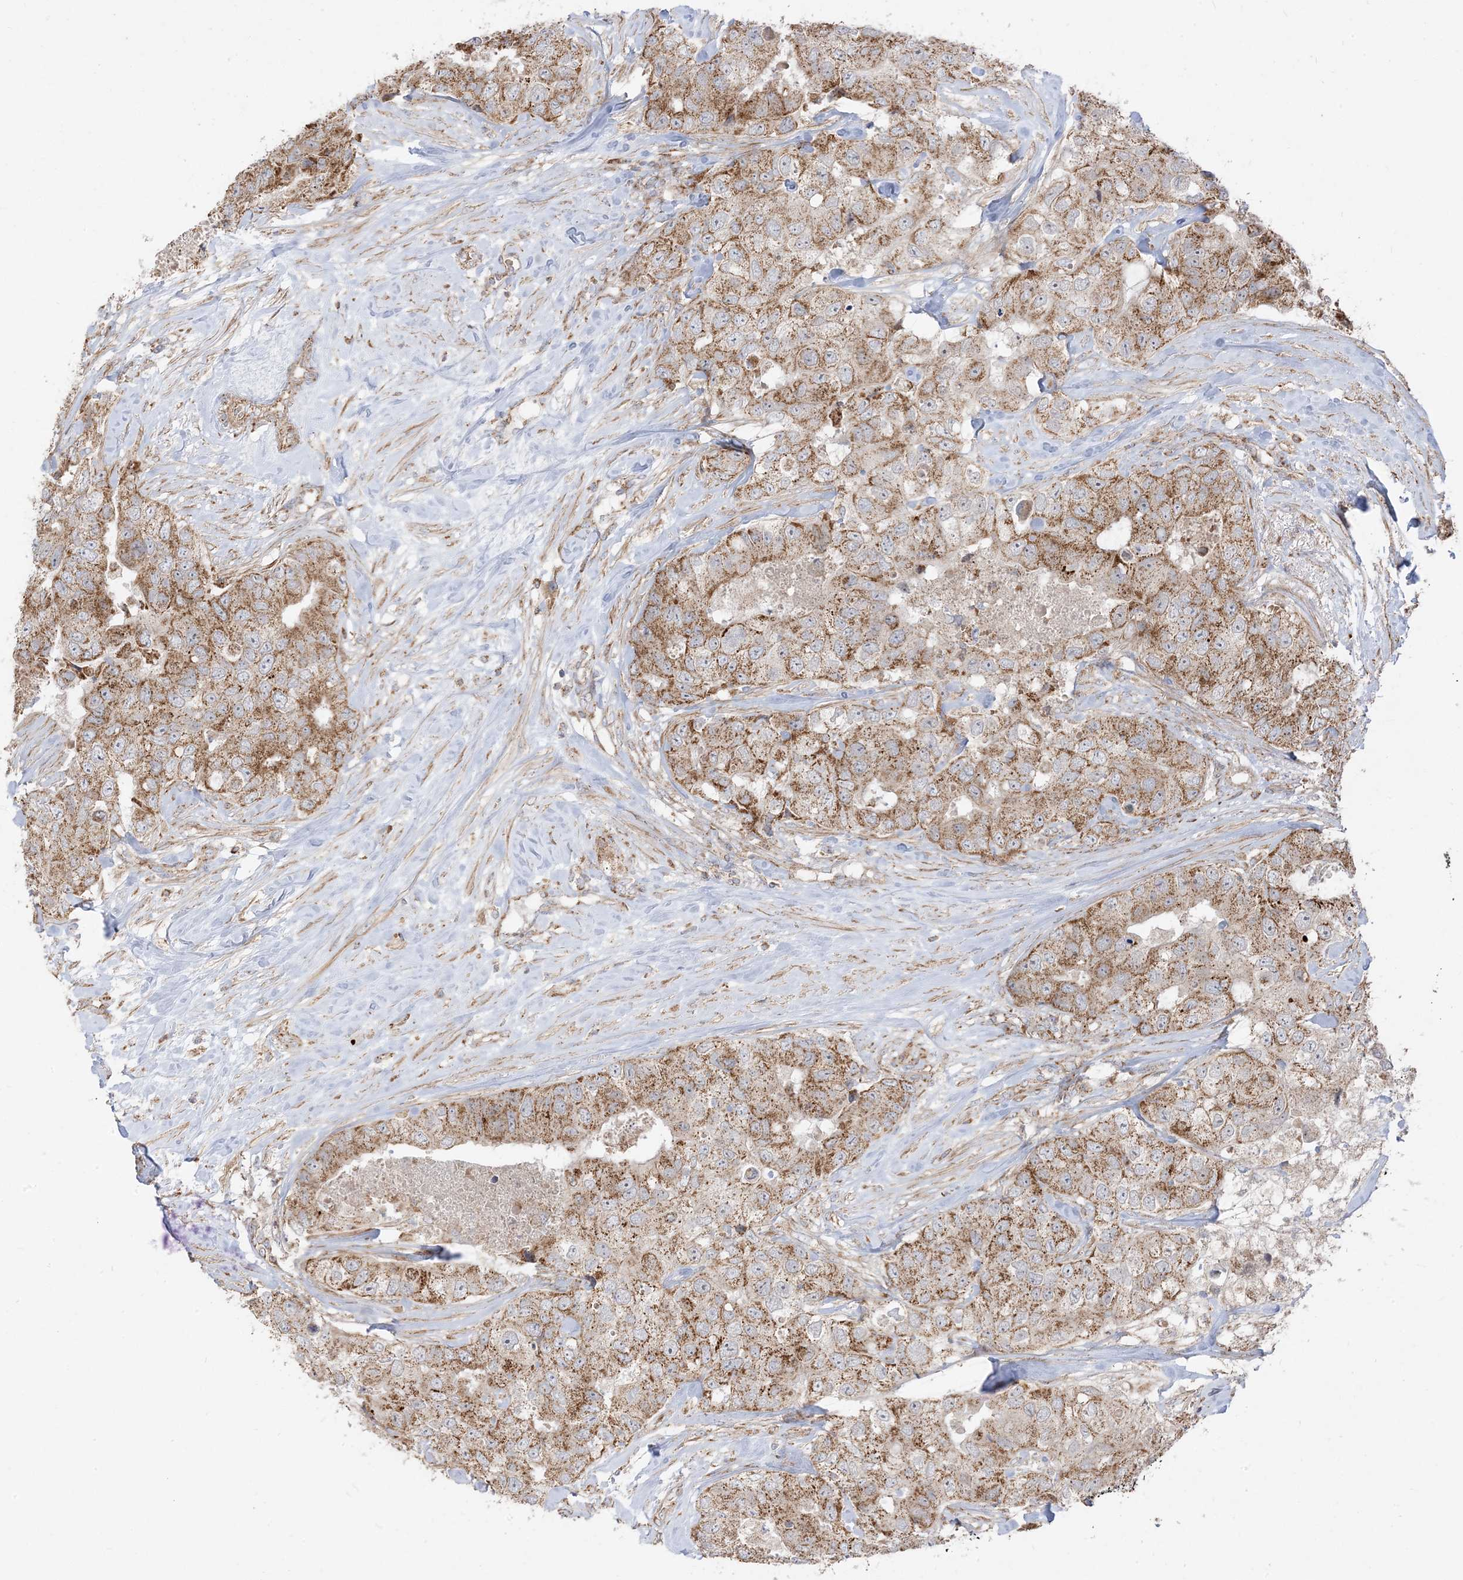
{"staining": {"intensity": "moderate", "quantity": ">75%", "location": "cytoplasmic/membranous"}, "tissue": "breast cancer", "cell_type": "Tumor cells", "image_type": "cancer", "snomed": [{"axis": "morphology", "description": "Duct carcinoma"}, {"axis": "topography", "description": "Breast"}], "caption": "Intraductal carcinoma (breast) tissue exhibits moderate cytoplasmic/membranous expression in approximately >75% of tumor cells, visualized by immunohistochemistry.", "gene": "AARS2", "patient": {"sex": "female", "age": 62}}